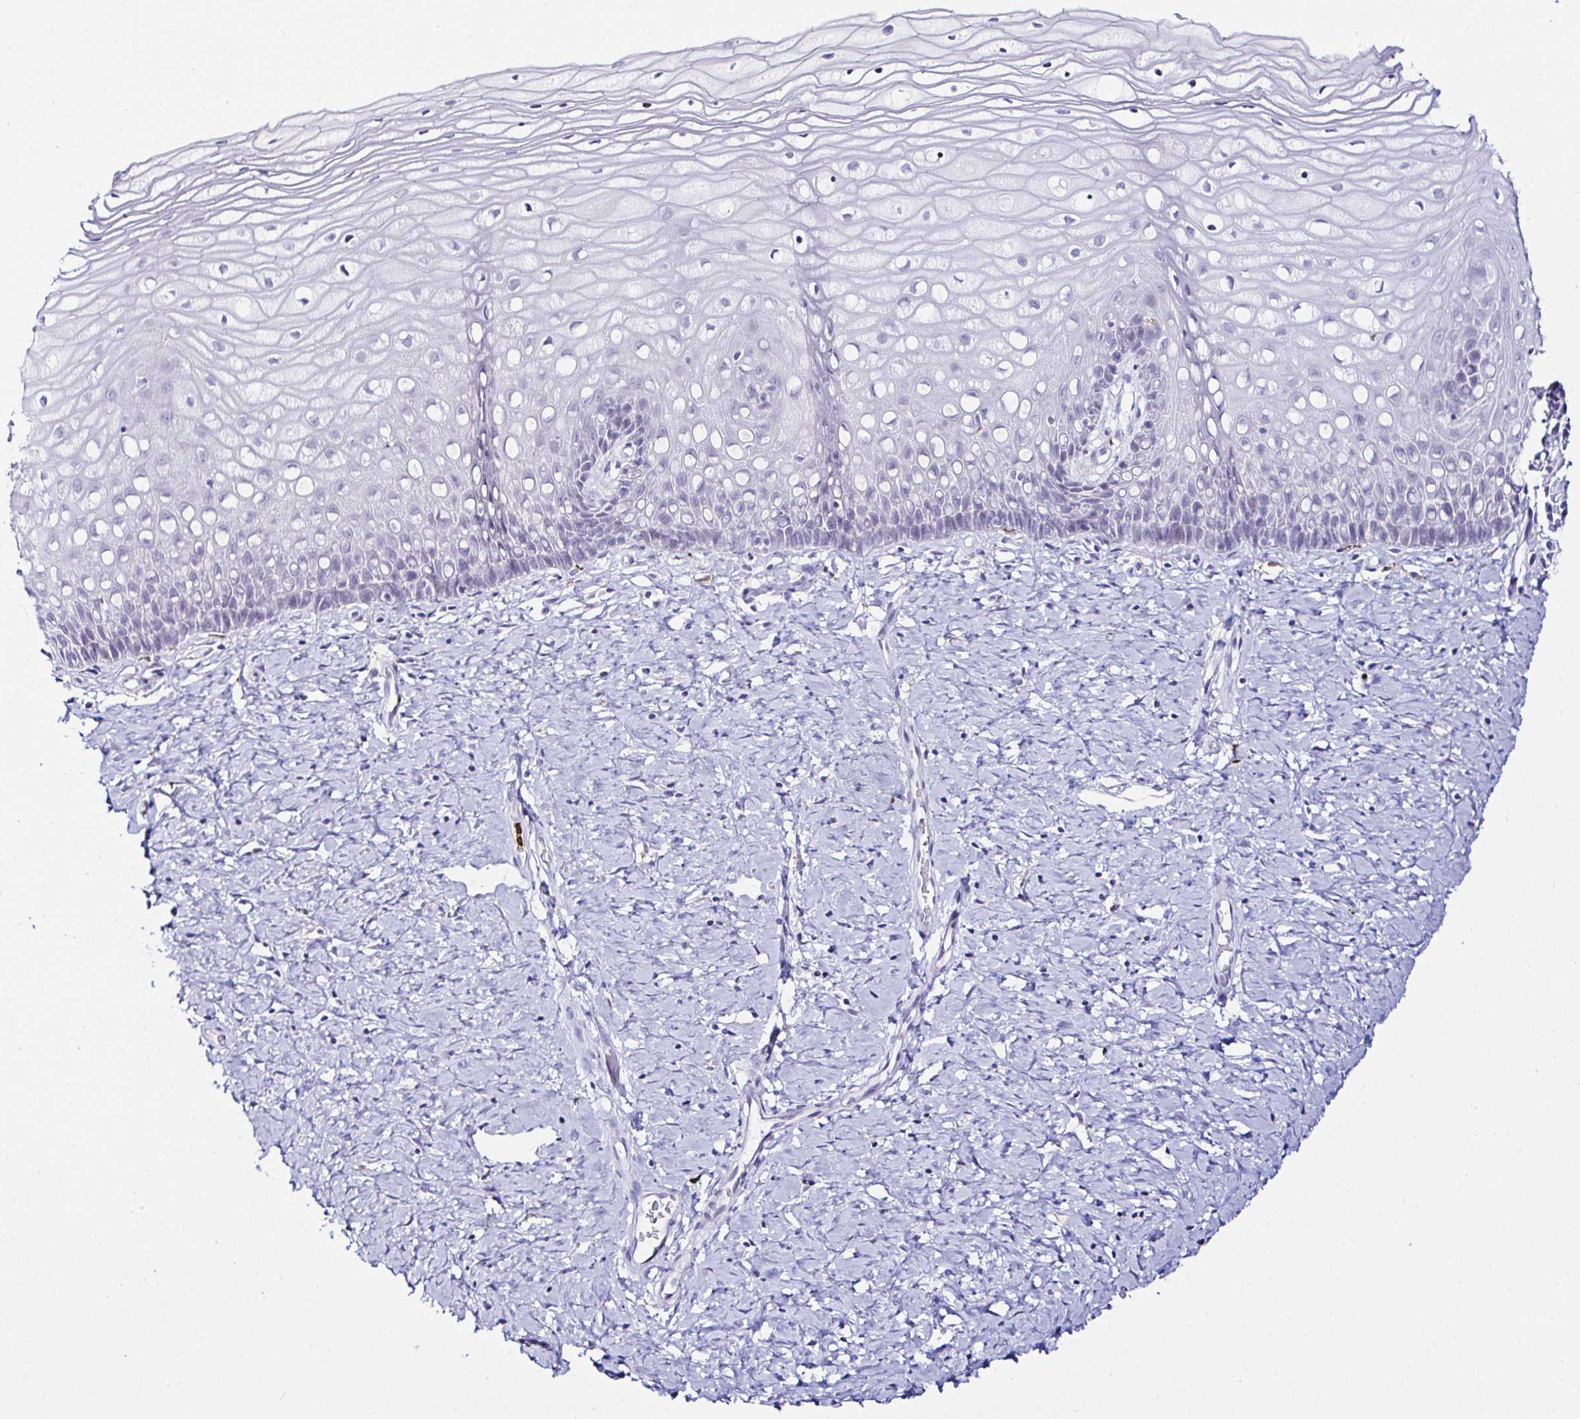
{"staining": {"intensity": "negative", "quantity": "none", "location": "none"}, "tissue": "cervix", "cell_type": "Glandular cells", "image_type": "normal", "snomed": [{"axis": "morphology", "description": "Normal tissue, NOS"}, {"axis": "topography", "description": "Cervix"}], "caption": "A micrograph of cervix stained for a protein displays no brown staining in glandular cells. Nuclei are stained in blue.", "gene": "CYBB", "patient": {"sex": "female", "age": 37}}